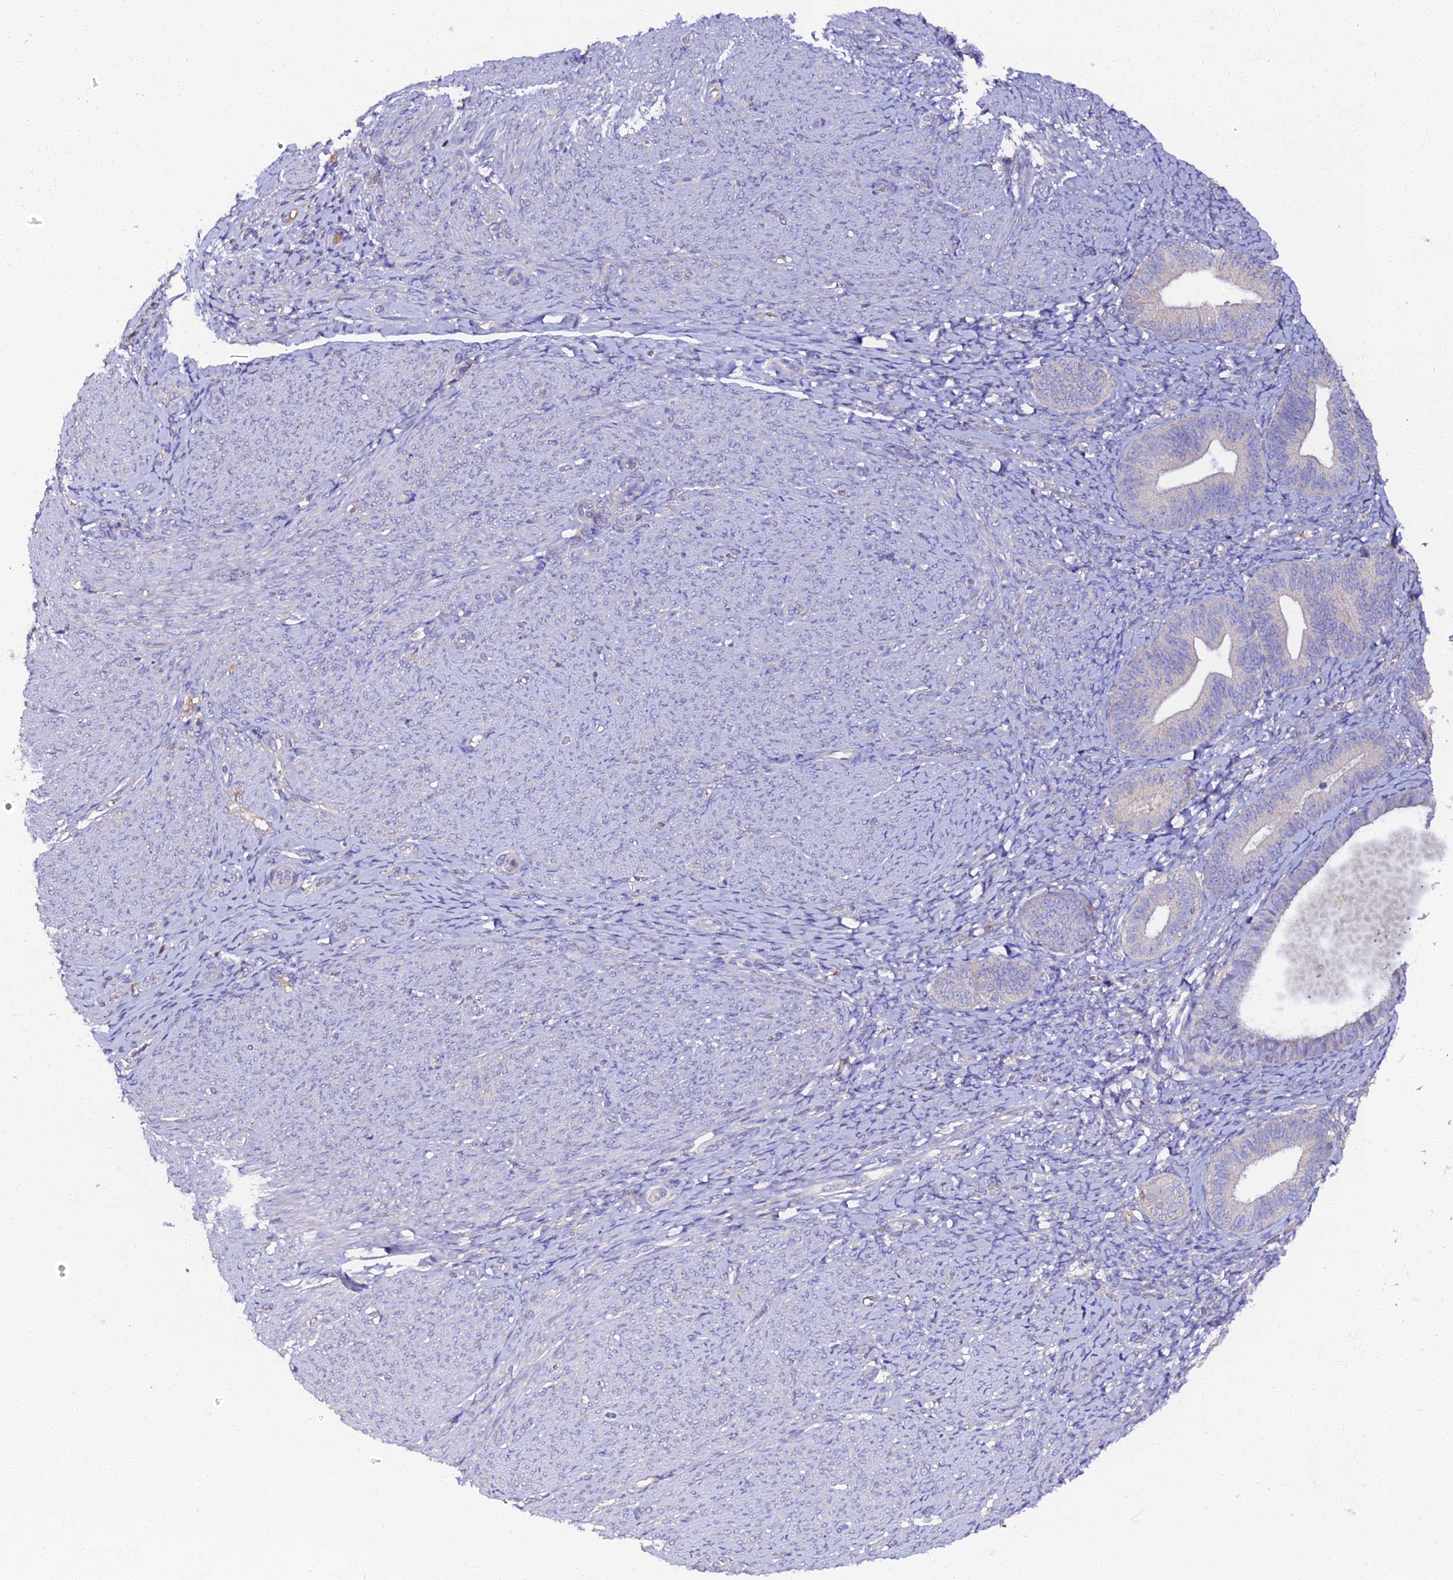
{"staining": {"intensity": "negative", "quantity": "none", "location": "none"}, "tissue": "endometrium", "cell_type": "Cells in endometrial stroma", "image_type": "normal", "snomed": [{"axis": "morphology", "description": "Normal tissue, NOS"}, {"axis": "topography", "description": "Endometrium"}], "caption": "IHC of benign endometrium exhibits no staining in cells in endometrial stroma. The staining is performed using DAB (3,3'-diaminobenzidine) brown chromogen with nuclei counter-stained in using hematoxylin.", "gene": "SCX", "patient": {"sex": "female", "age": 65}}